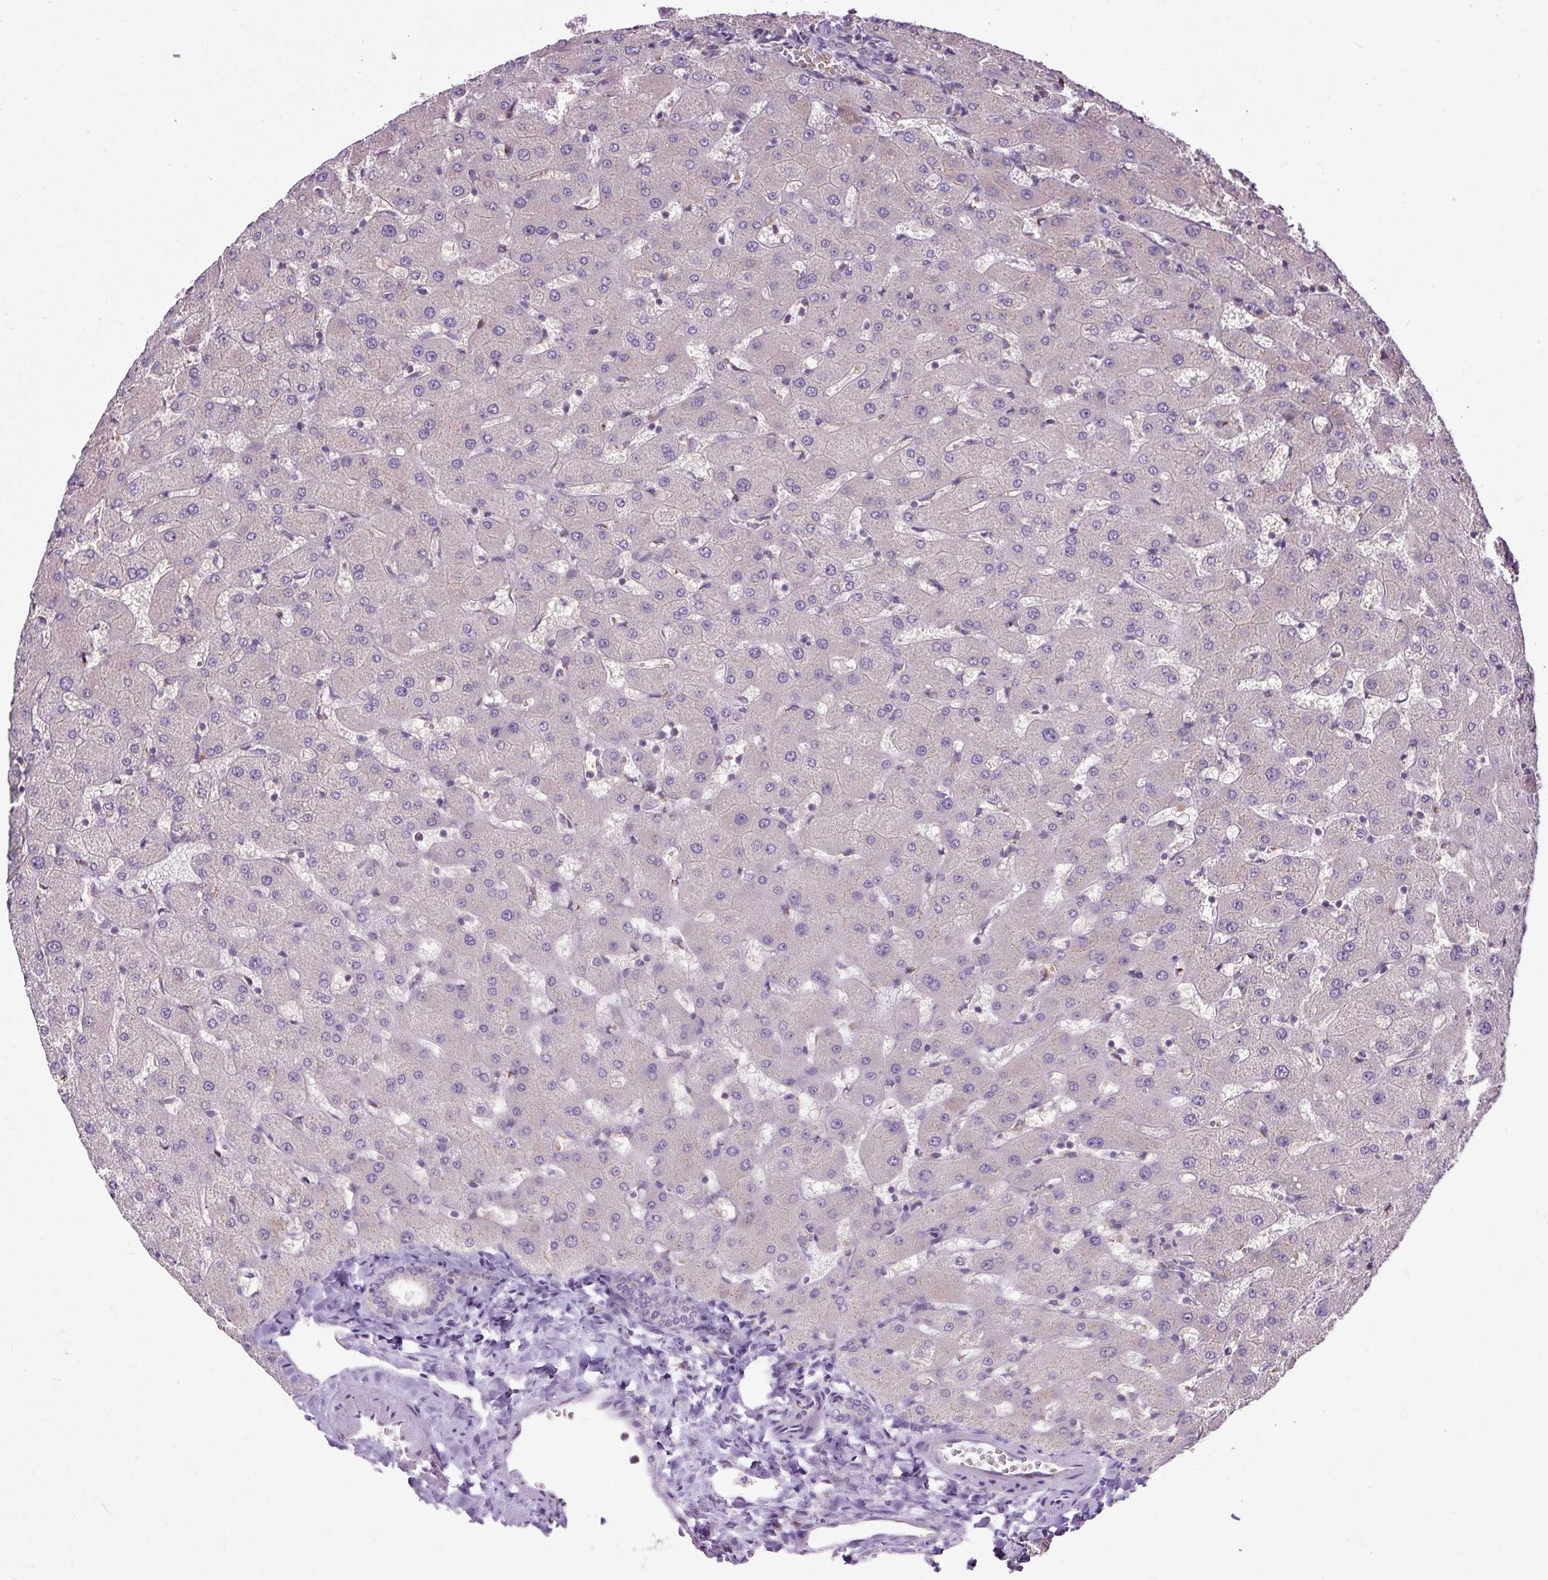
{"staining": {"intensity": "negative", "quantity": "none", "location": "none"}, "tissue": "liver", "cell_type": "Cholangiocytes", "image_type": "normal", "snomed": [{"axis": "morphology", "description": "Normal tissue, NOS"}, {"axis": "topography", "description": "Liver"}], "caption": "DAB immunohistochemical staining of benign human liver demonstrates no significant staining in cholangiocytes. (DAB immunohistochemistry visualized using brightfield microscopy, high magnification).", "gene": "SMC4", "patient": {"sex": "female", "age": 63}}